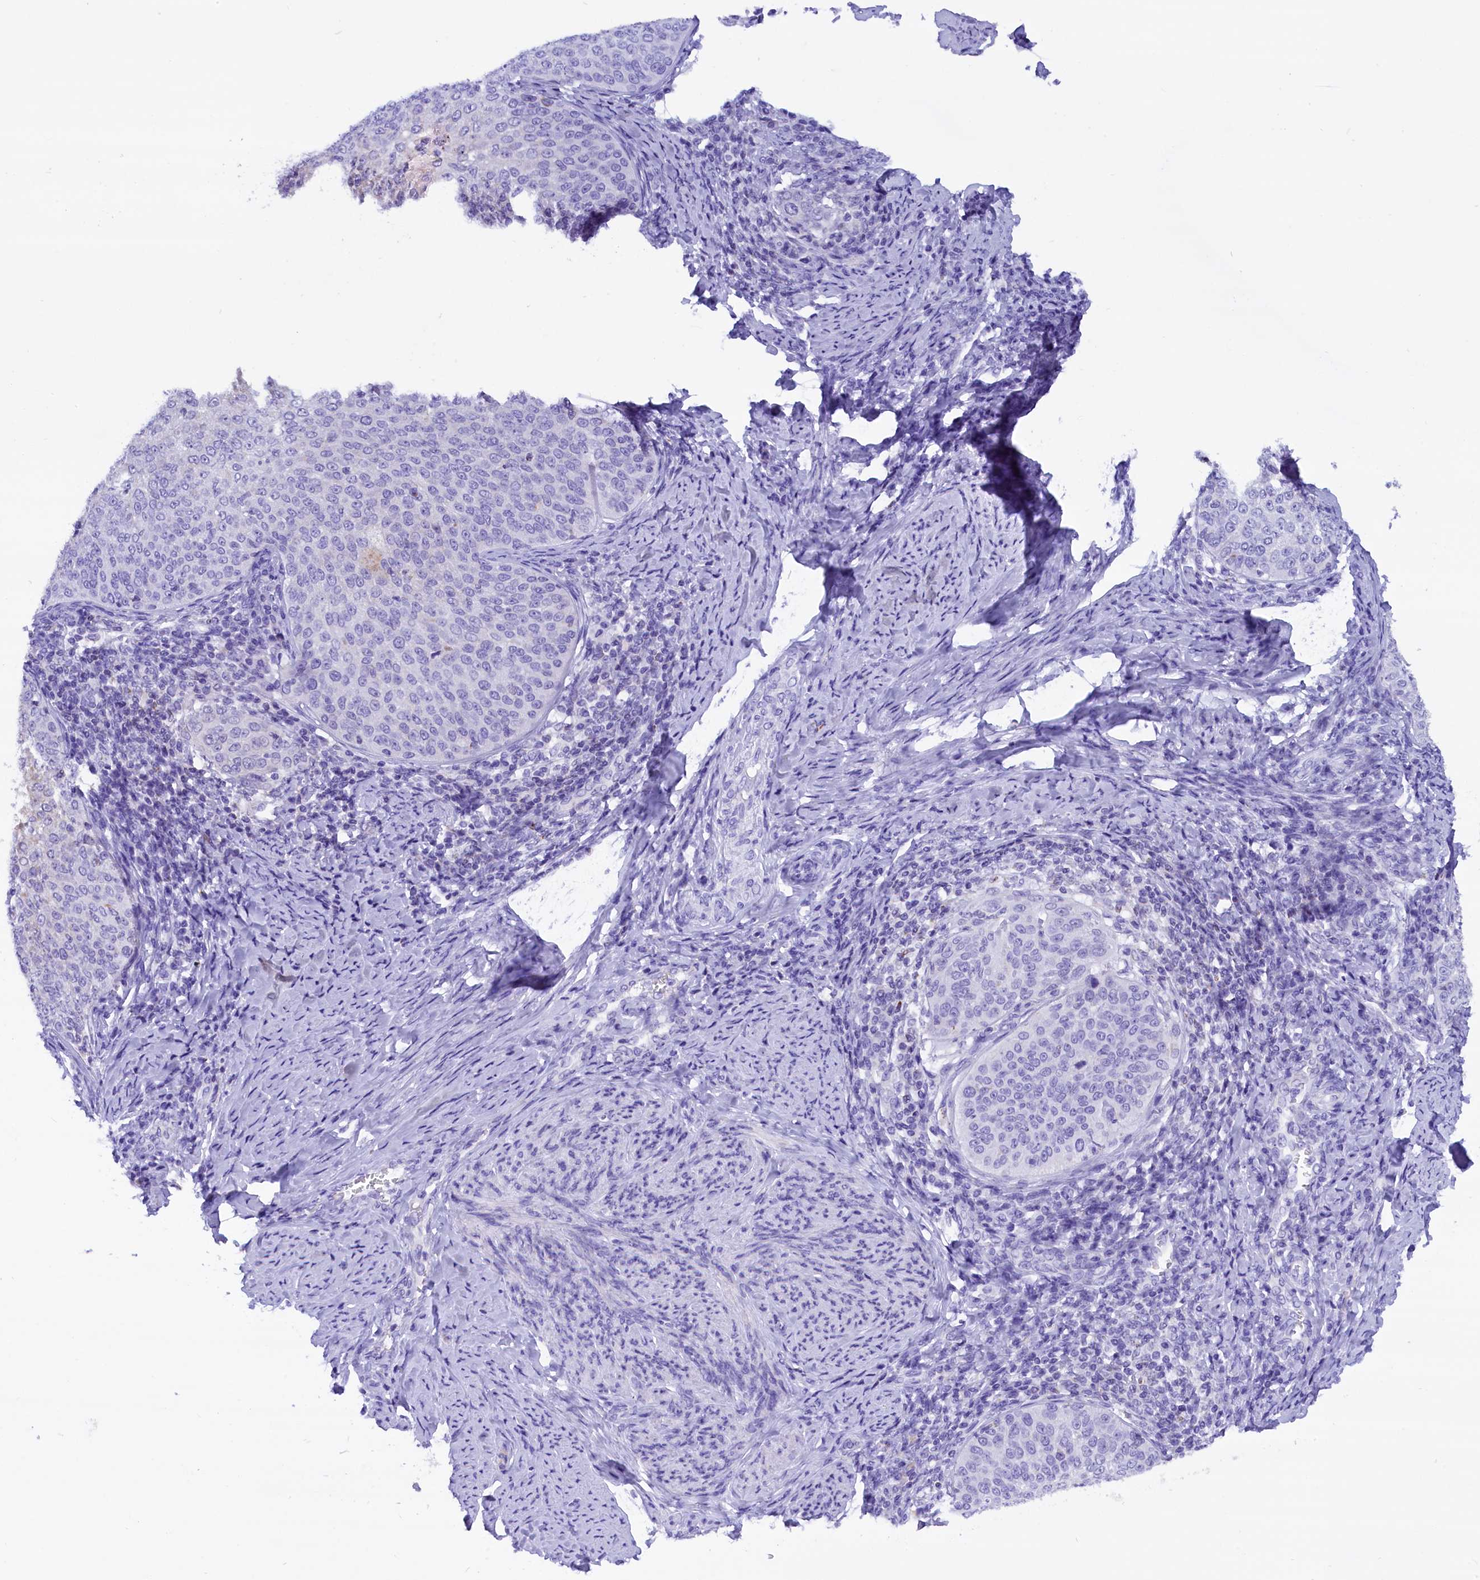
{"staining": {"intensity": "negative", "quantity": "none", "location": "none"}, "tissue": "cervical cancer", "cell_type": "Tumor cells", "image_type": "cancer", "snomed": [{"axis": "morphology", "description": "Squamous cell carcinoma, NOS"}, {"axis": "topography", "description": "Cervix"}], "caption": "Photomicrograph shows no significant protein expression in tumor cells of squamous cell carcinoma (cervical).", "gene": "ABAT", "patient": {"sex": "female", "age": 57}}